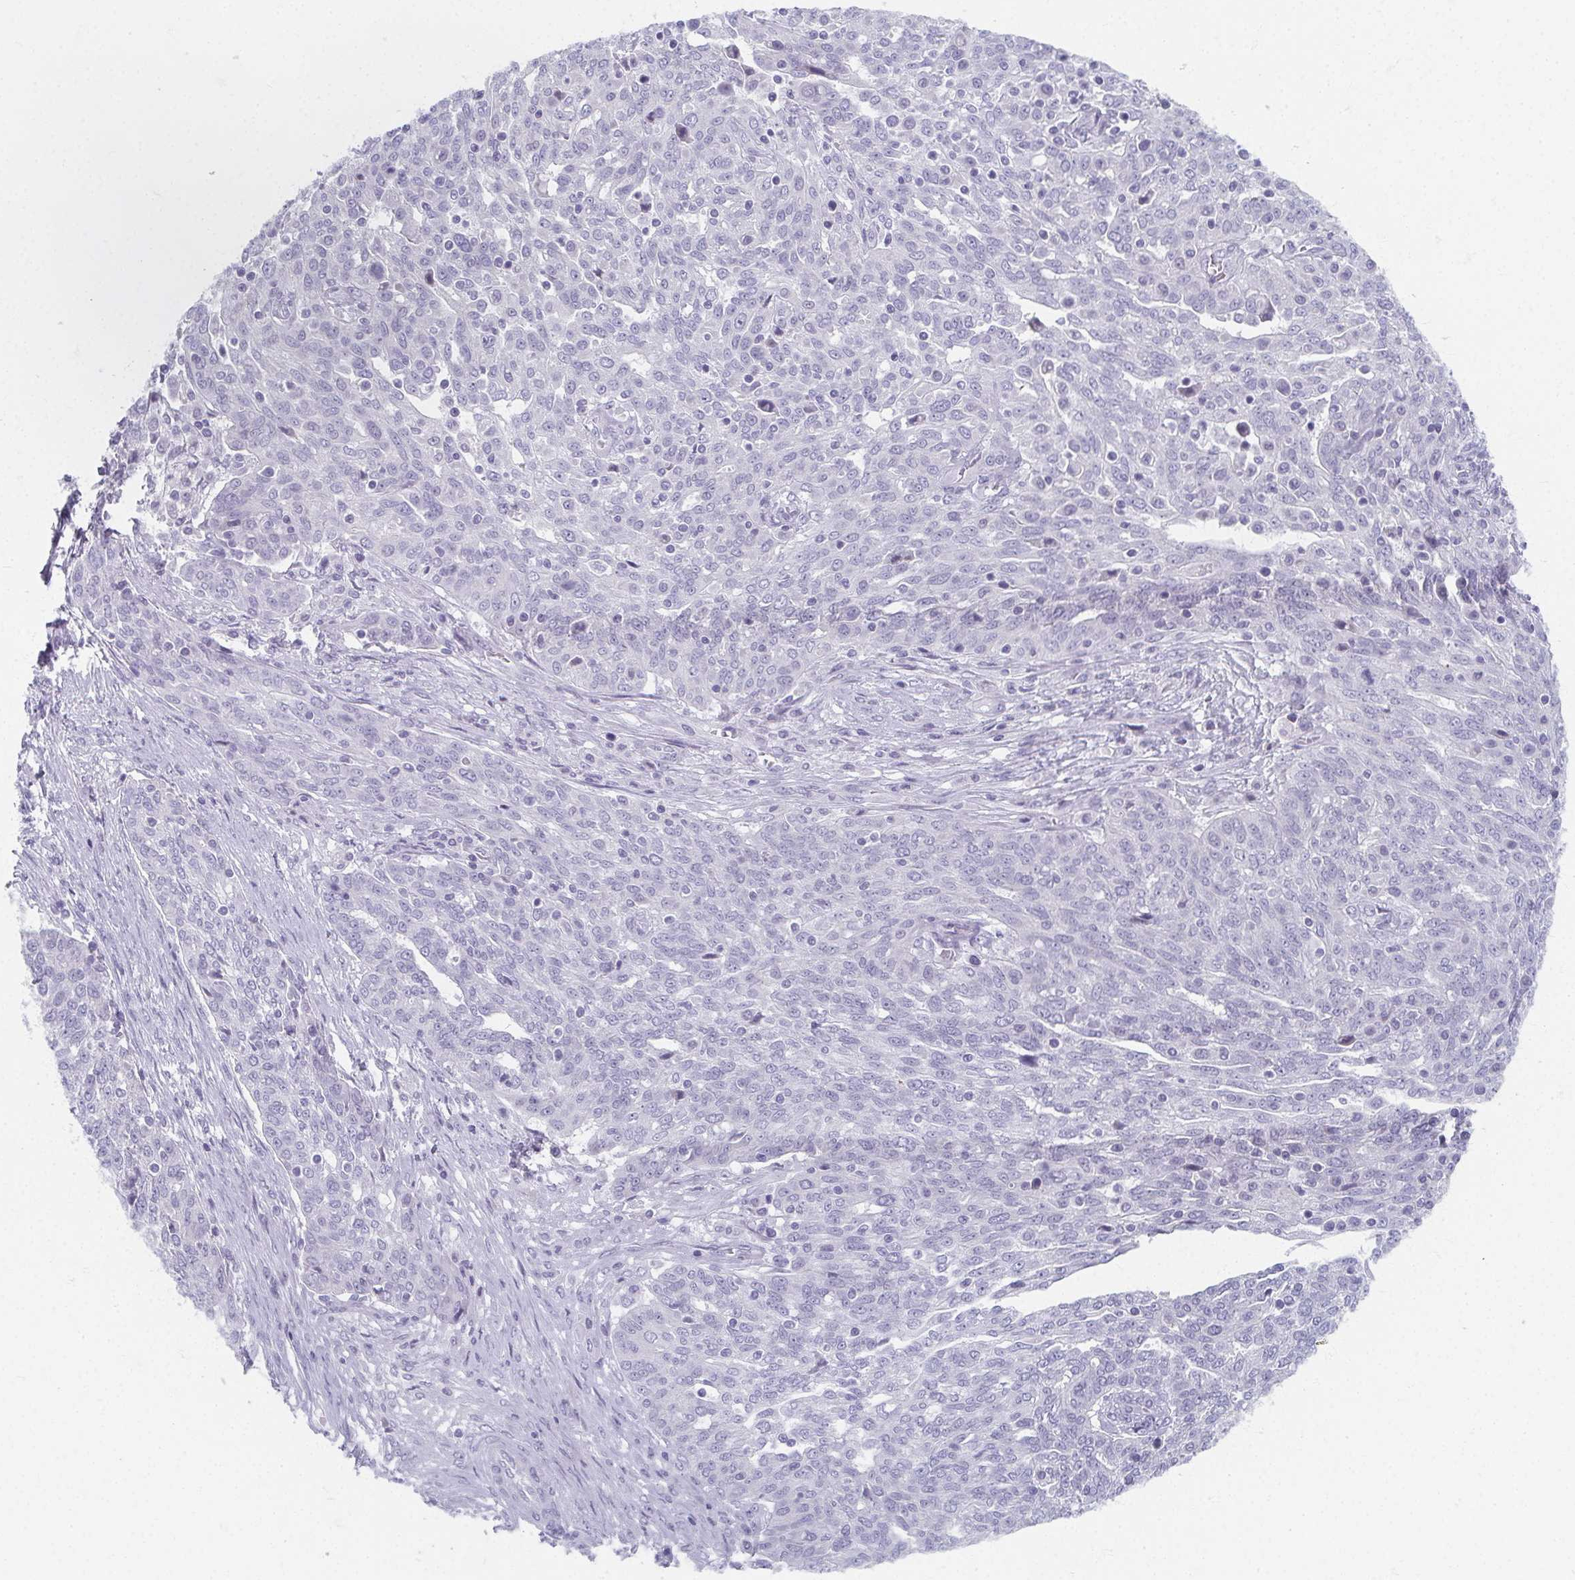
{"staining": {"intensity": "negative", "quantity": "none", "location": "none"}, "tissue": "ovarian cancer", "cell_type": "Tumor cells", "image_type": "cancer", "snomed": [{"axis": "morphology", "description": "Cystadenocarcinoma, serous, NOS"}, {"axis": "topography", "description": "Ovary"}], "caption": "Tumor cells are negative for brown protein staining in serous cystadenocarcinoma (ovarian).", "gene": "CAMKV", "patient": {"sex": "female", "age": 67}}